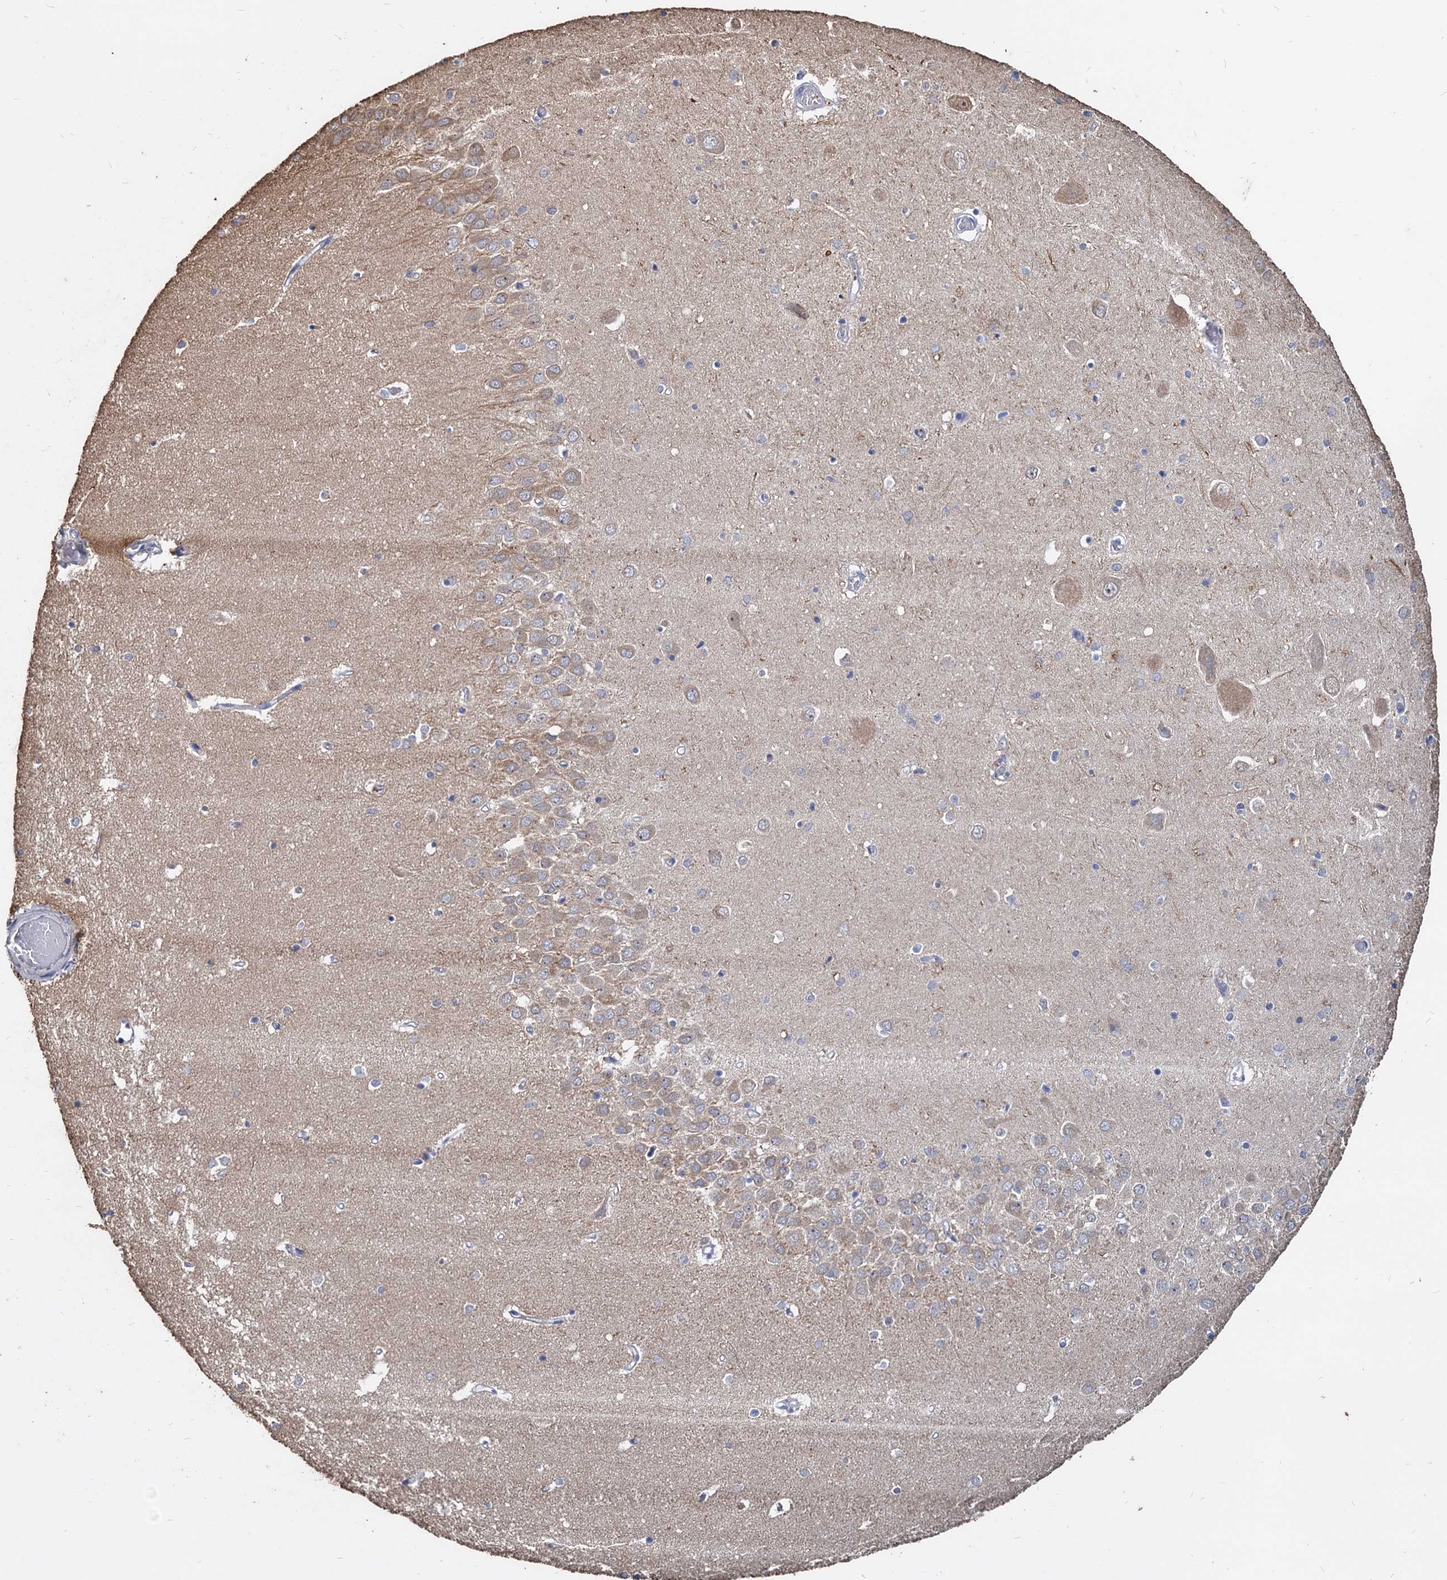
{"staining": {"intensity": "negative", "quantity": "none", "location": "none"}, "tissue": "hippocampus", "cell_type": "Glial cells", "image_type": "normal", "snomed": [{"axis": "morphology", "description": "Normal tissue, NOS"}, {"axis": "topography", "description": "Hippocampus"}], "caption": "Immunohistochemistry image of normal human hippocampus stained for a protein (brown), which shows no positivity in glial cells. Nuclei are stained in blue.", "gene": "DEPDC4", "patient": {"sex": "male", "age": 70}}